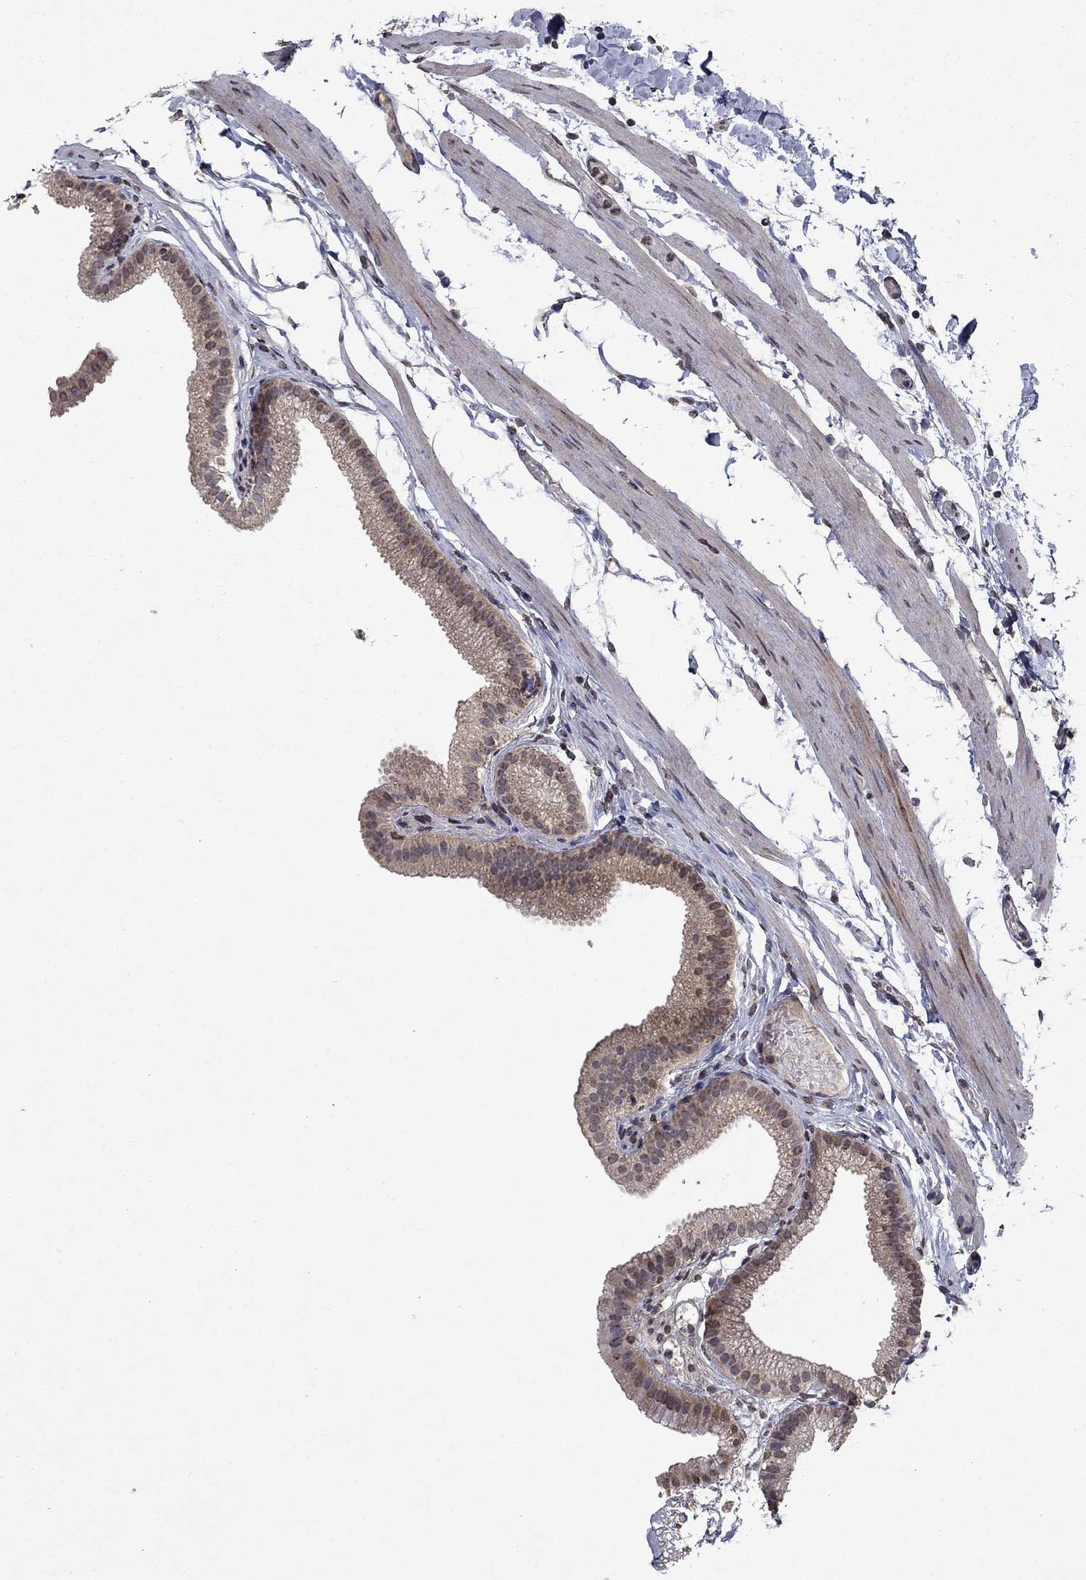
{"staining": {"intensity": "weak", "quantity": ">75%", "location": "cytoplasmic/membranous,nuclear"}, "tissue": "gallbladder", "cell_type": "Glandular cells", "image_type": "normal", "snomed": [{"axis": "morphology", "description": "Normal tissue, NOS"}, {"axis": "topography", "description": "Gallbladder"}], "caption": "Protein staining of unremarkable gallbladder demonstrates weak cytoplasmic/membranous,nuclear positivity in approximately >75% of glandular cells. (DAB = brown stain, brightfield microscopy at high magnification).", "gene": "TTC38", "patient": {"sex": "female", "age": 45}}